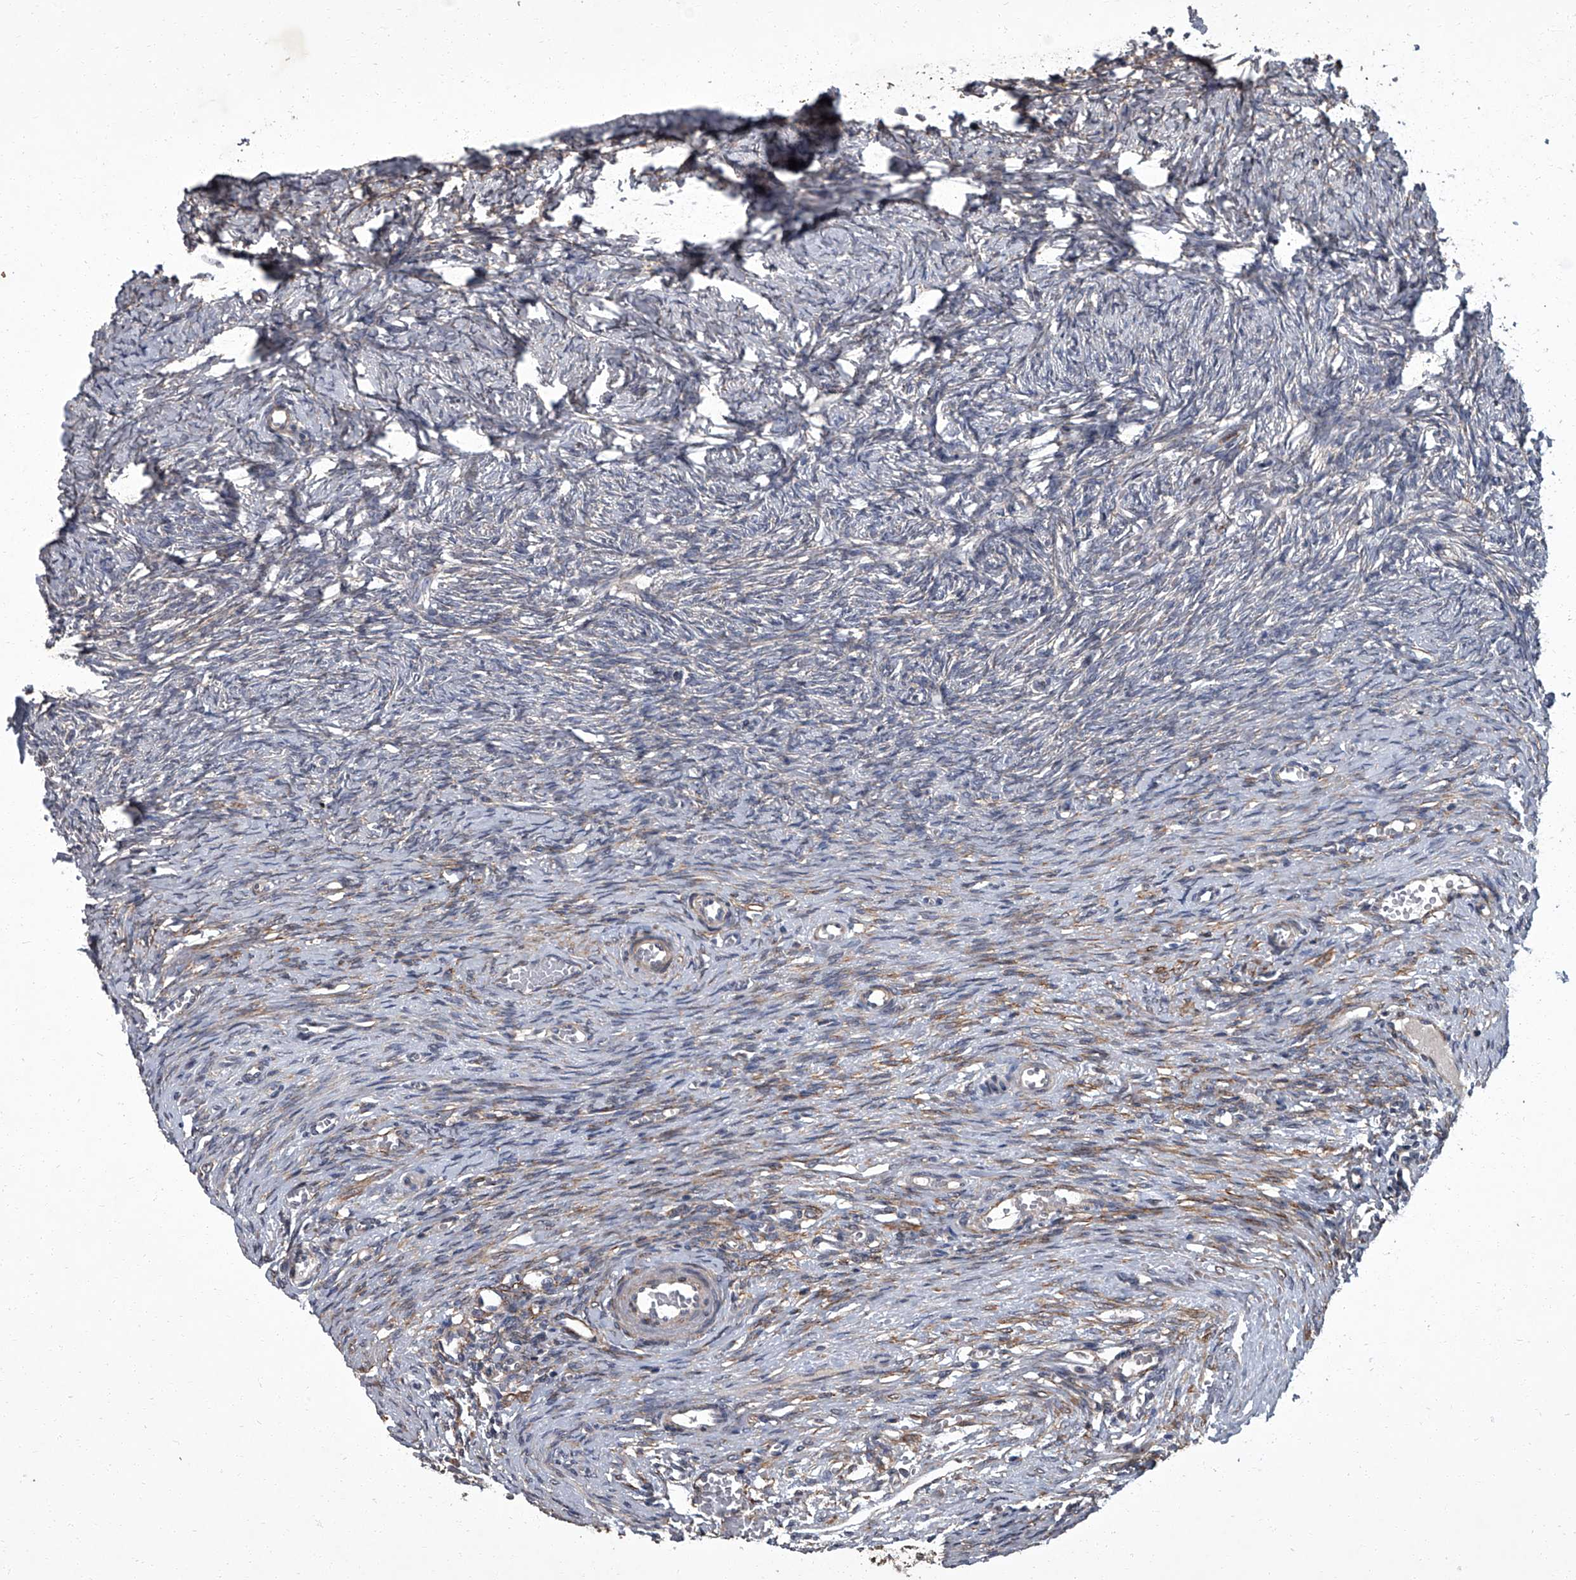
{"staining": {"intensity": "weak", "quantity": "25%-75%", "location": "cytoplasmic/membranous"}, "tissue": "ovary", "cell_type": "Follicle cells", "image_type": "normal", "snomed": [{"axis": "morphology", "description": "Adenocarcinoma, NOS"}, {"axis": "topography", "description": "Endometrium"}], "caption": "This image reveals immunohistochemistry staining of benign human ovary, with low weak cytoplasmic/membranous expression in approximately 25%-75% of follicle cells.", "gene": "SIRT4", "patient": {"sex": "female", "age": 32}}